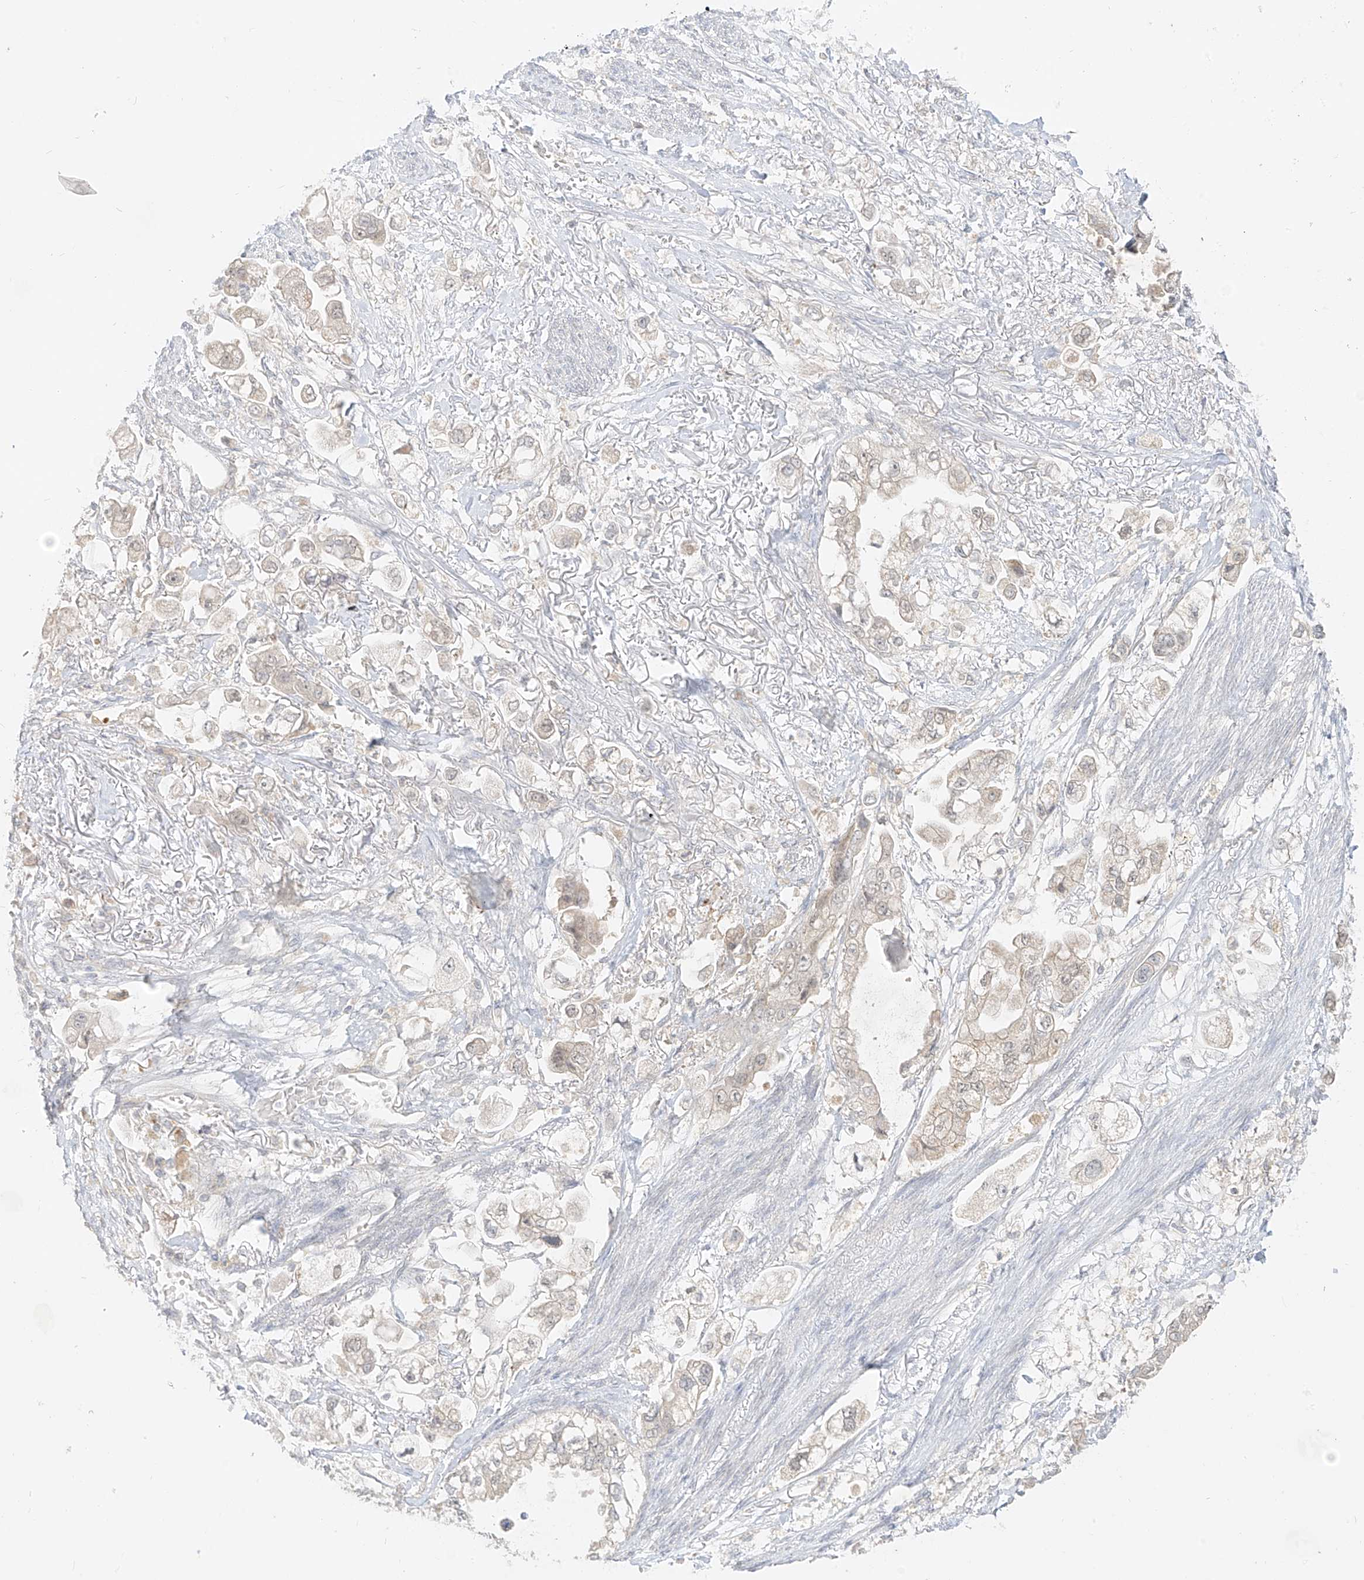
{"staining": {"intensity": "weak", "quantity": "<25%", "location": "cytoplasmic/membranous"}, "tissue": "stomach cancer", "cell_type": "Tumor cells", "image_type": "cancer", "snomed": [{"axis": "morphology", "description": "Adenocarcinoma, NOS"}, {"axis": "topography", "description": "Stomach"}], "caption": "An image of stomach cancer (adenocarcinoma) stained for a protein shows no brown staining in tumor cells. (DAB (3,3'-diaminobenzidine) immunohistochemistry (IHC), high magnification).", "gene": "LIPT1", "patient": {"sex": "male", "age": 62}}